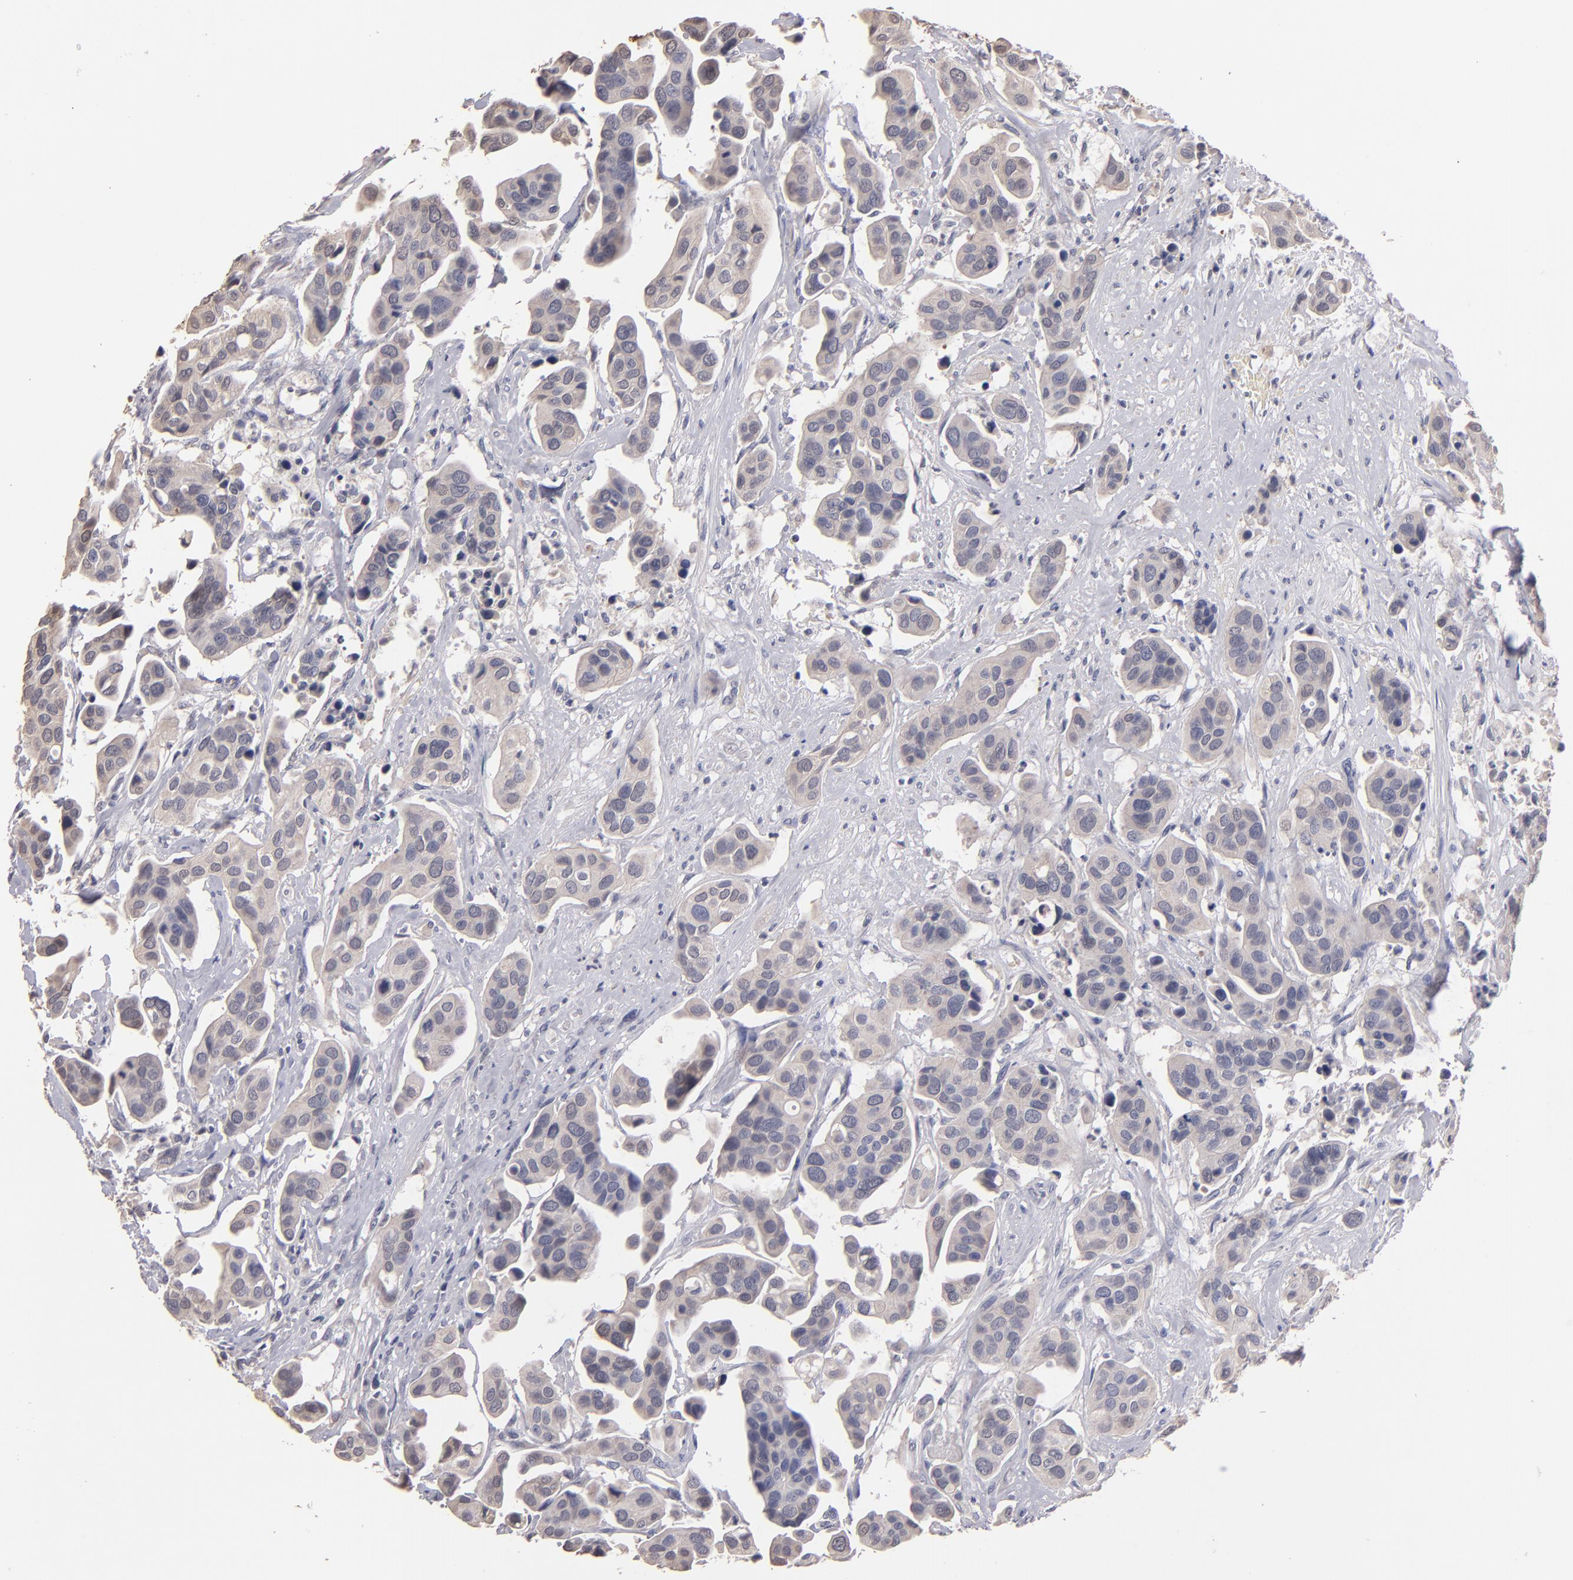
{"staining": {"intensity": "weak", "quantity": ">75%", "location": "cytoplasmic/membranous,nuclear"}, "tissue": "urothelial cancer", "cell_type": "Tumor cells", "image_type": "cancer", "snomed": [{"axis": "morphology", "description": "Adenocarcinoma, NOS"}, {"axis": "topography", "description": "Urinary bladder"}], "caption": "A brown stain shows weak cytoplasmic/membranous and nuclear staining of a protein in human adenocarcinoma tumor cells. (DAB = brown stain, brightfield microscopy at high magnification).", "gene": "S100A1", "patient": {"sex": "male", "age": 61}}